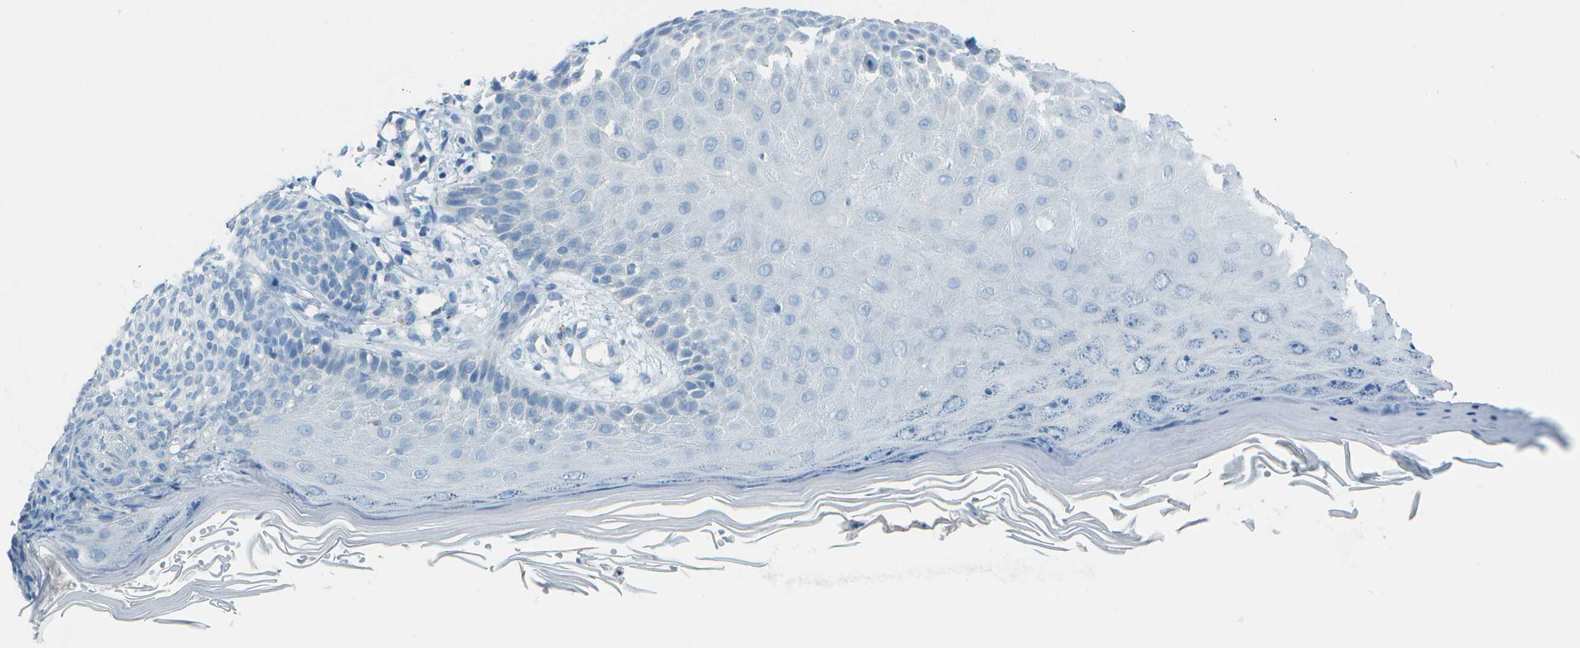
{"staining": {"intensity": "negative", "quantity": "none", "location": "none"}, "tissue": "skin cancer", "cell_type": "Tumor cells", "image_type": "cancer", "snomed": [{"axis": "morphology", "description": "Basal cell carcinoma"}, {"axis": "topography", "description": "Skin"}], "caption": "Immunohistochemistry (IHC) photomicrograph of neoplastic tissue: basal cell carcinoma (skin) stained with DAB exhibits no significant protein positivity in tumor cells. (DAB immunohistochemistry (IHC) with hematoxylin counter stain).", "gene": "FGF1", "patient": {"sex": "female", "age": 59}}